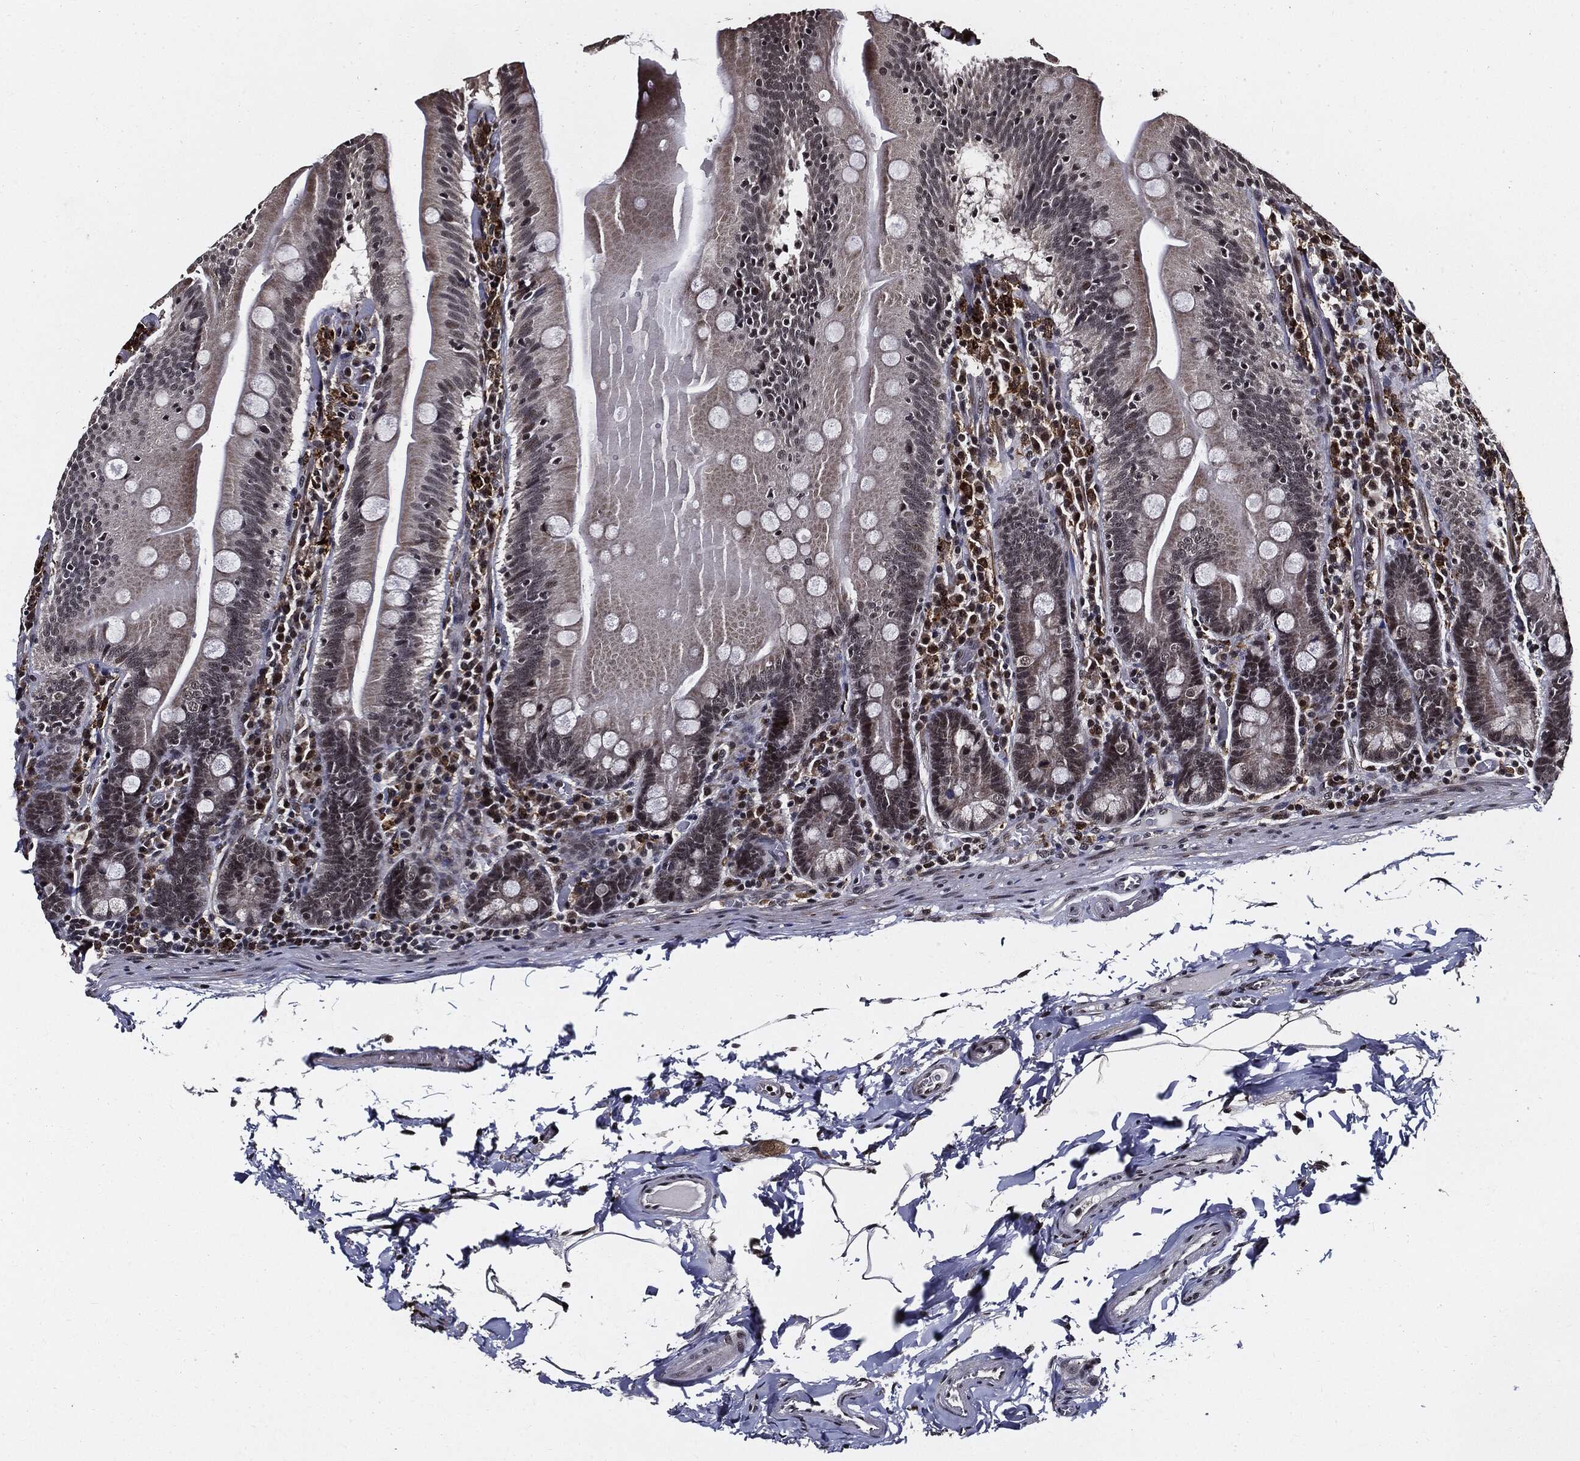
{"staining": {"intensity": "moderate", "quantity": "<25%", "location": "nuclear"}, "tissue": "small intestine", "cell_type": "Glandular cells", "image_type": "normal", "snomed": [{"axis": "morphology", "description": "Normal tissue, NOS"}, {"axis": "topography", "description": "Small intestine"}], "caption": "Immunohistochemical staining of benign human small intestine reveals <25% levels of moderate nuclear protein expression in about <25% of glandular cells.", "gene": "SUGT1", "patient": {"sex": "male", "age": 37}}